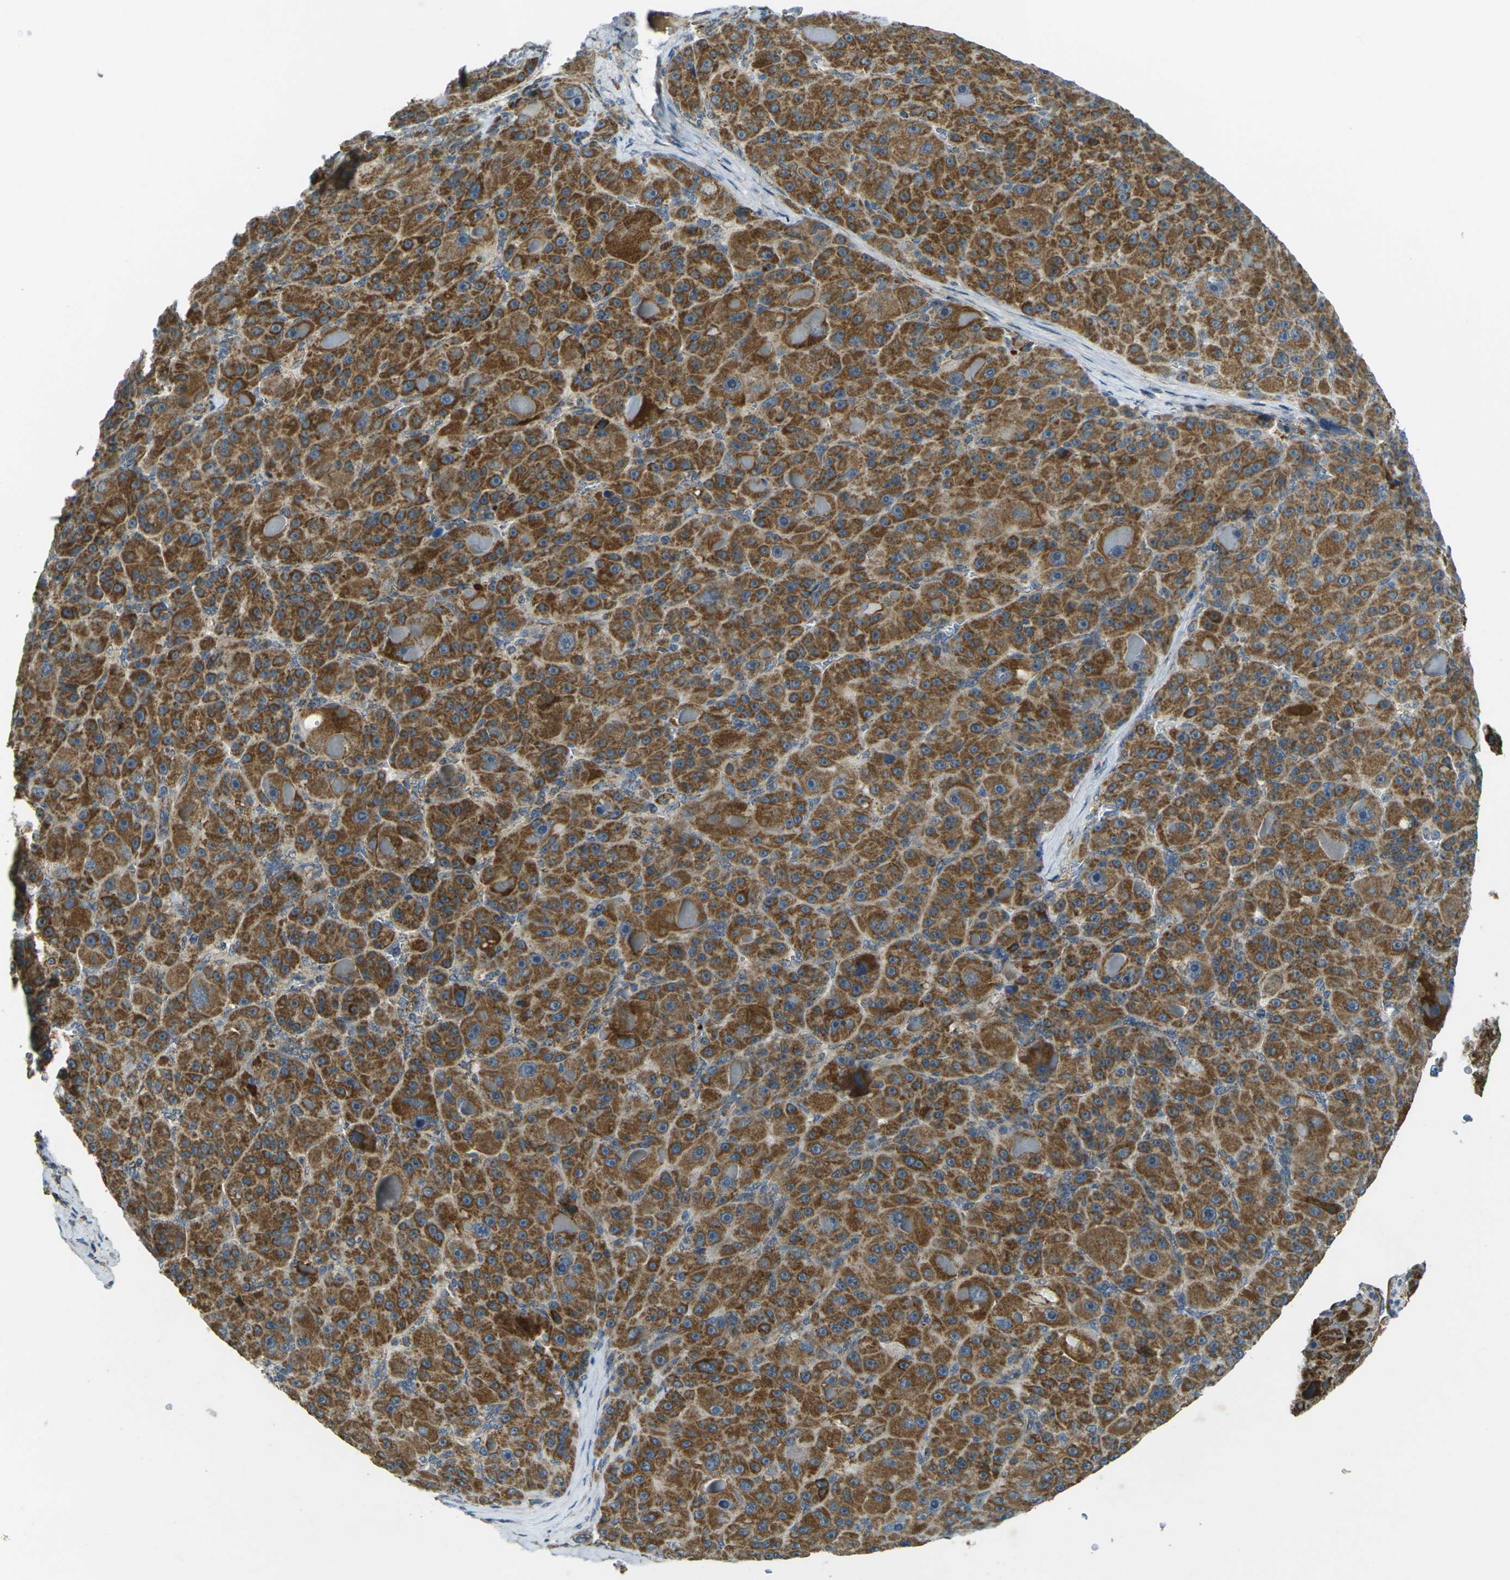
{"staining": {"intensity": "moderate", "quantity": ">75%", "location": "cytoplasmic/membranous"}, "tissue": "liver cancer", "cell_type": "Tumor cells", "image_type": "cancer", "snomed": [{"axis": "morphology", "description": "Carcinoma, Hepatocellular, NOS"}, {"axis": "topography", "description": "Liver"}], "caption": "Immunohistochemical staining of human liver cancer shows medium levels of moderate cytoplasmic/membranous expression in approximately >75% of tumor cells.", "gene": "IGF1R", "patient": {"sex": "male", "age": 76}}